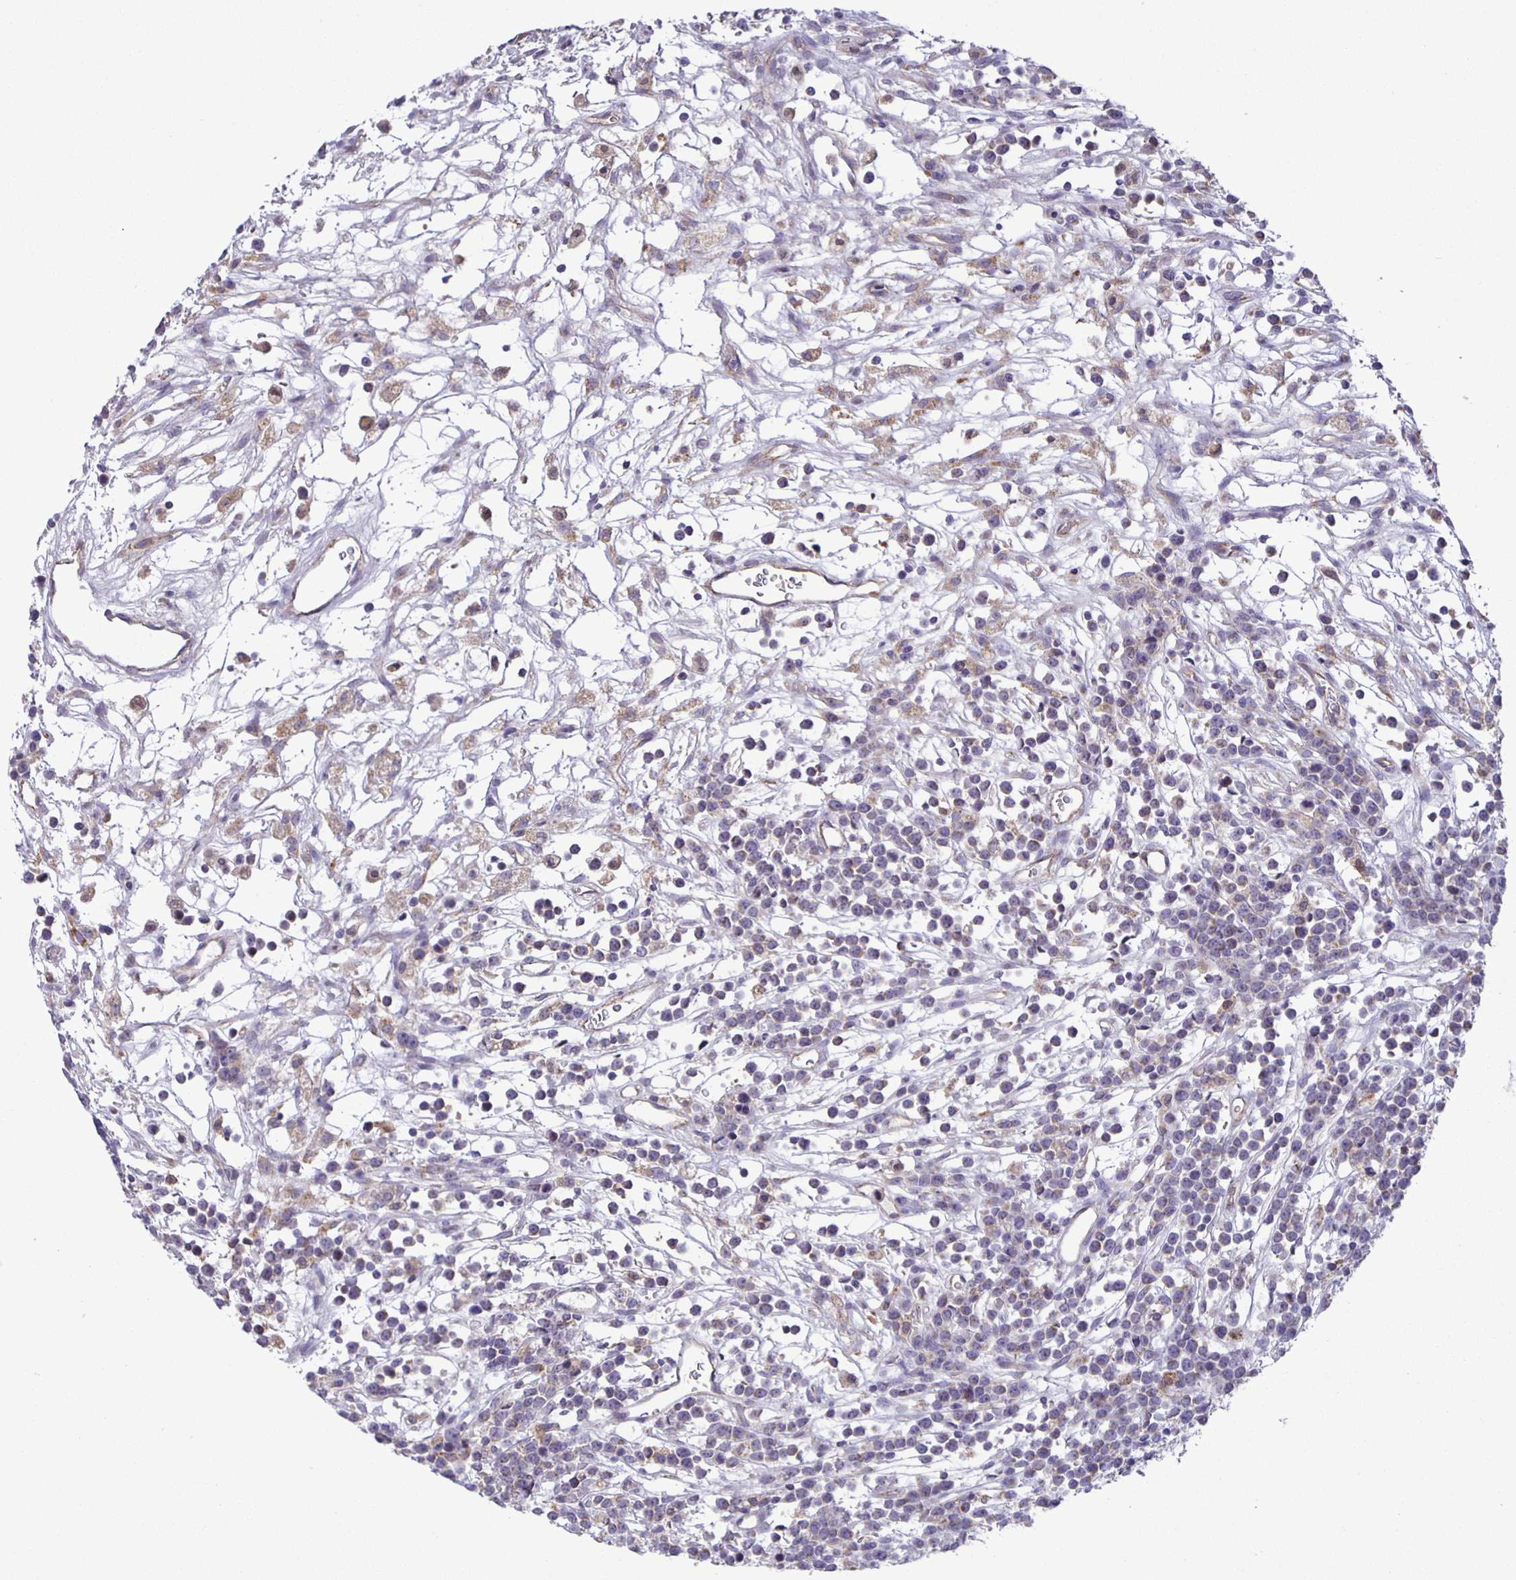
{"staining": {"intensity": "negative", "quantity": "none", "location": "none"}, "tissue": "lymphoma", "cell_type": "Tumor cells", "image_type": "cancer", "snomed": [{"axis": "morphology", "description": "Malignant lymphoma, non-Hodgkin's type, High grade"}, {"axis": "topography", "description": "Ovary"}], "caption": "A histopathology image of human malignant lymphoma, non-Hodgkin's type (high-grade) is negative for staining in tumor cells.", "gene": "JMJD4", "patient": {"sex": "female", "age": 56}}